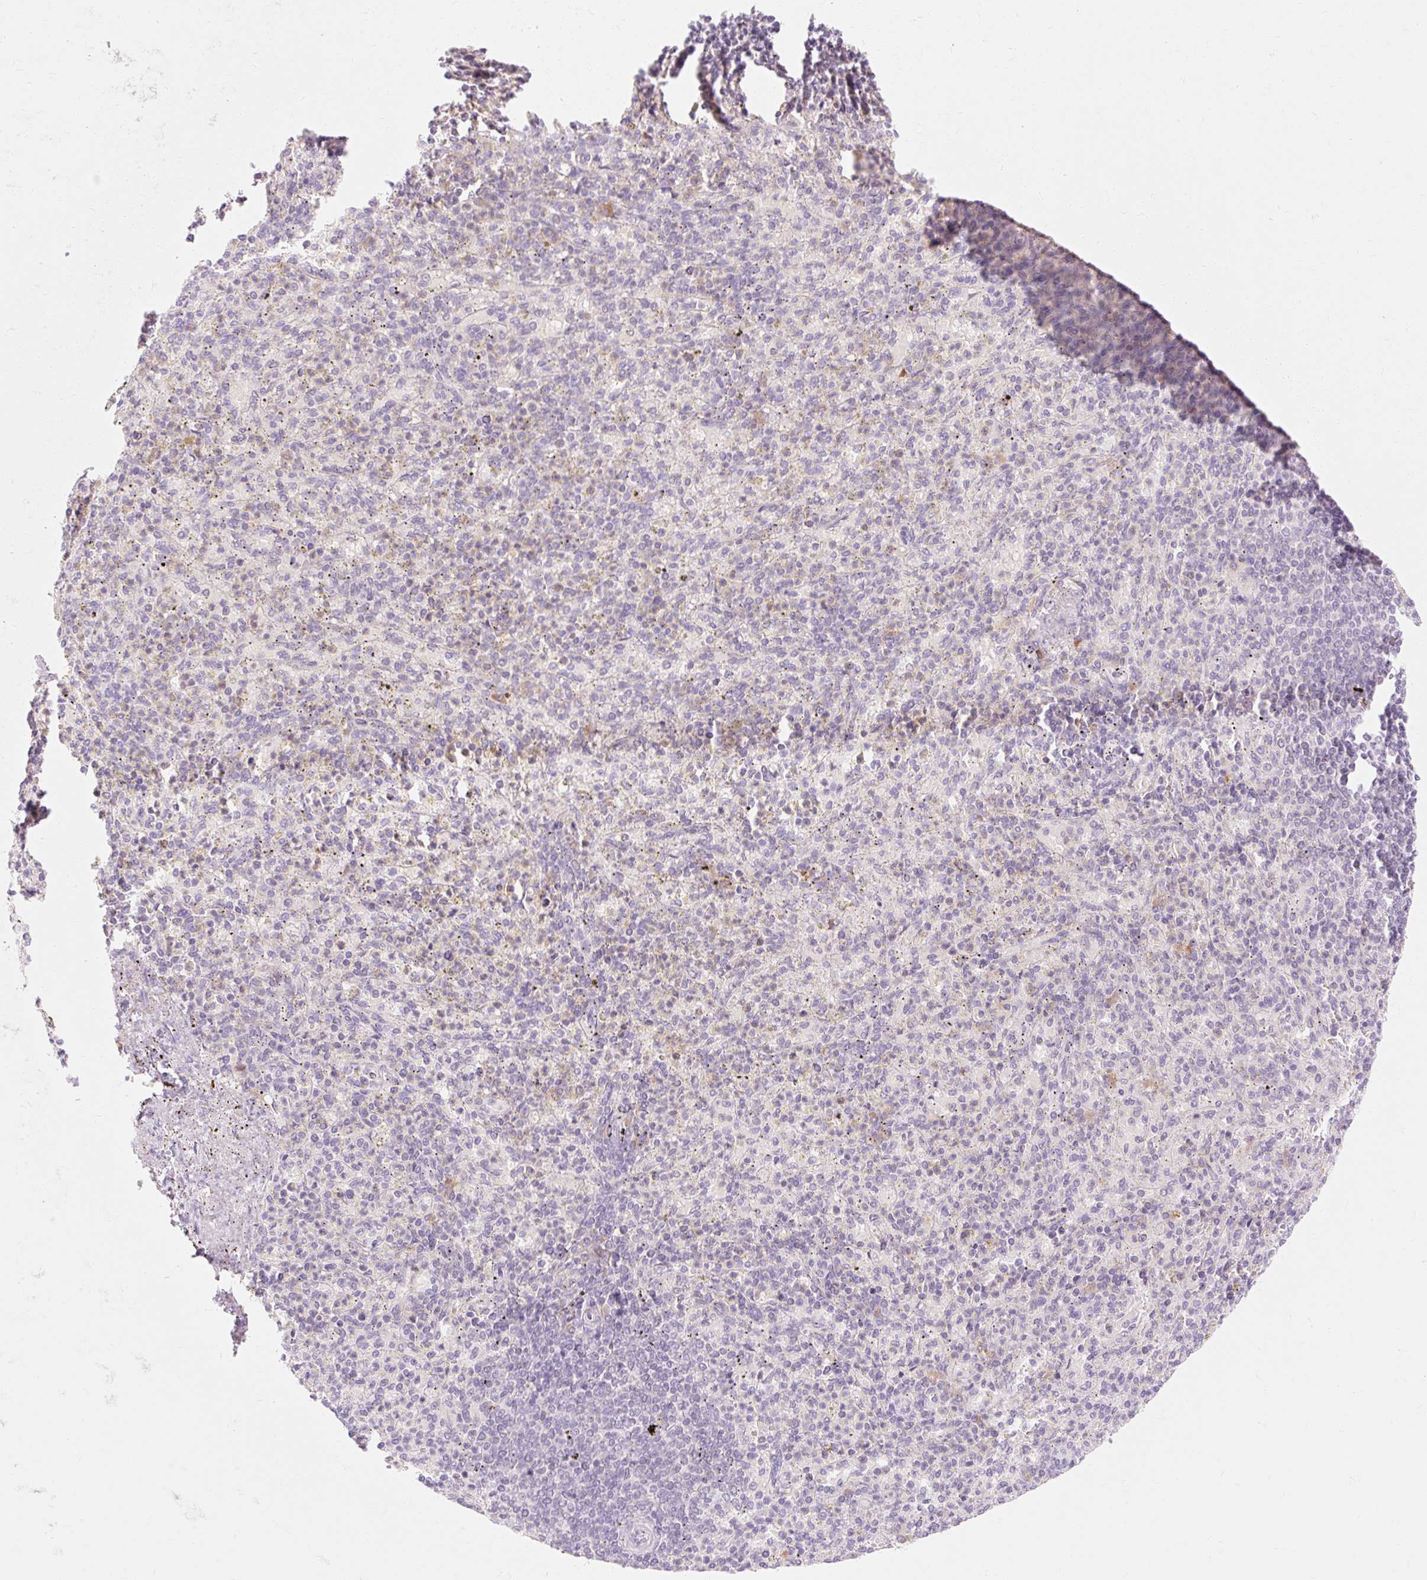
{"staining": {"intensity": "moderate", "quantity": "<25%", "location": "cytoplasmic/membranous"}, "tissue": "spleen", "cell_type": "Cells in red pulp", "image_type": "normal", "snomed": [{"axis": "morphology", "description": "Normal tissue, NOS"}, {"axis": "topography", "description": "Spleen"}], "caption": "IHC (DAB (3,3'-diaminobenzidine)) staining of normal human spleen exhibits moderate cytoplasmic/membranous protein positivity in about <25% of cells in red pulp. The staining was performed using DAB to visualize the protein expression in brown, while the nuclei were stained in blue with hematoxylin (Magnification: 20x).", "gene": "MYO1D", "patient": {"sex": "female", "age": 74}}